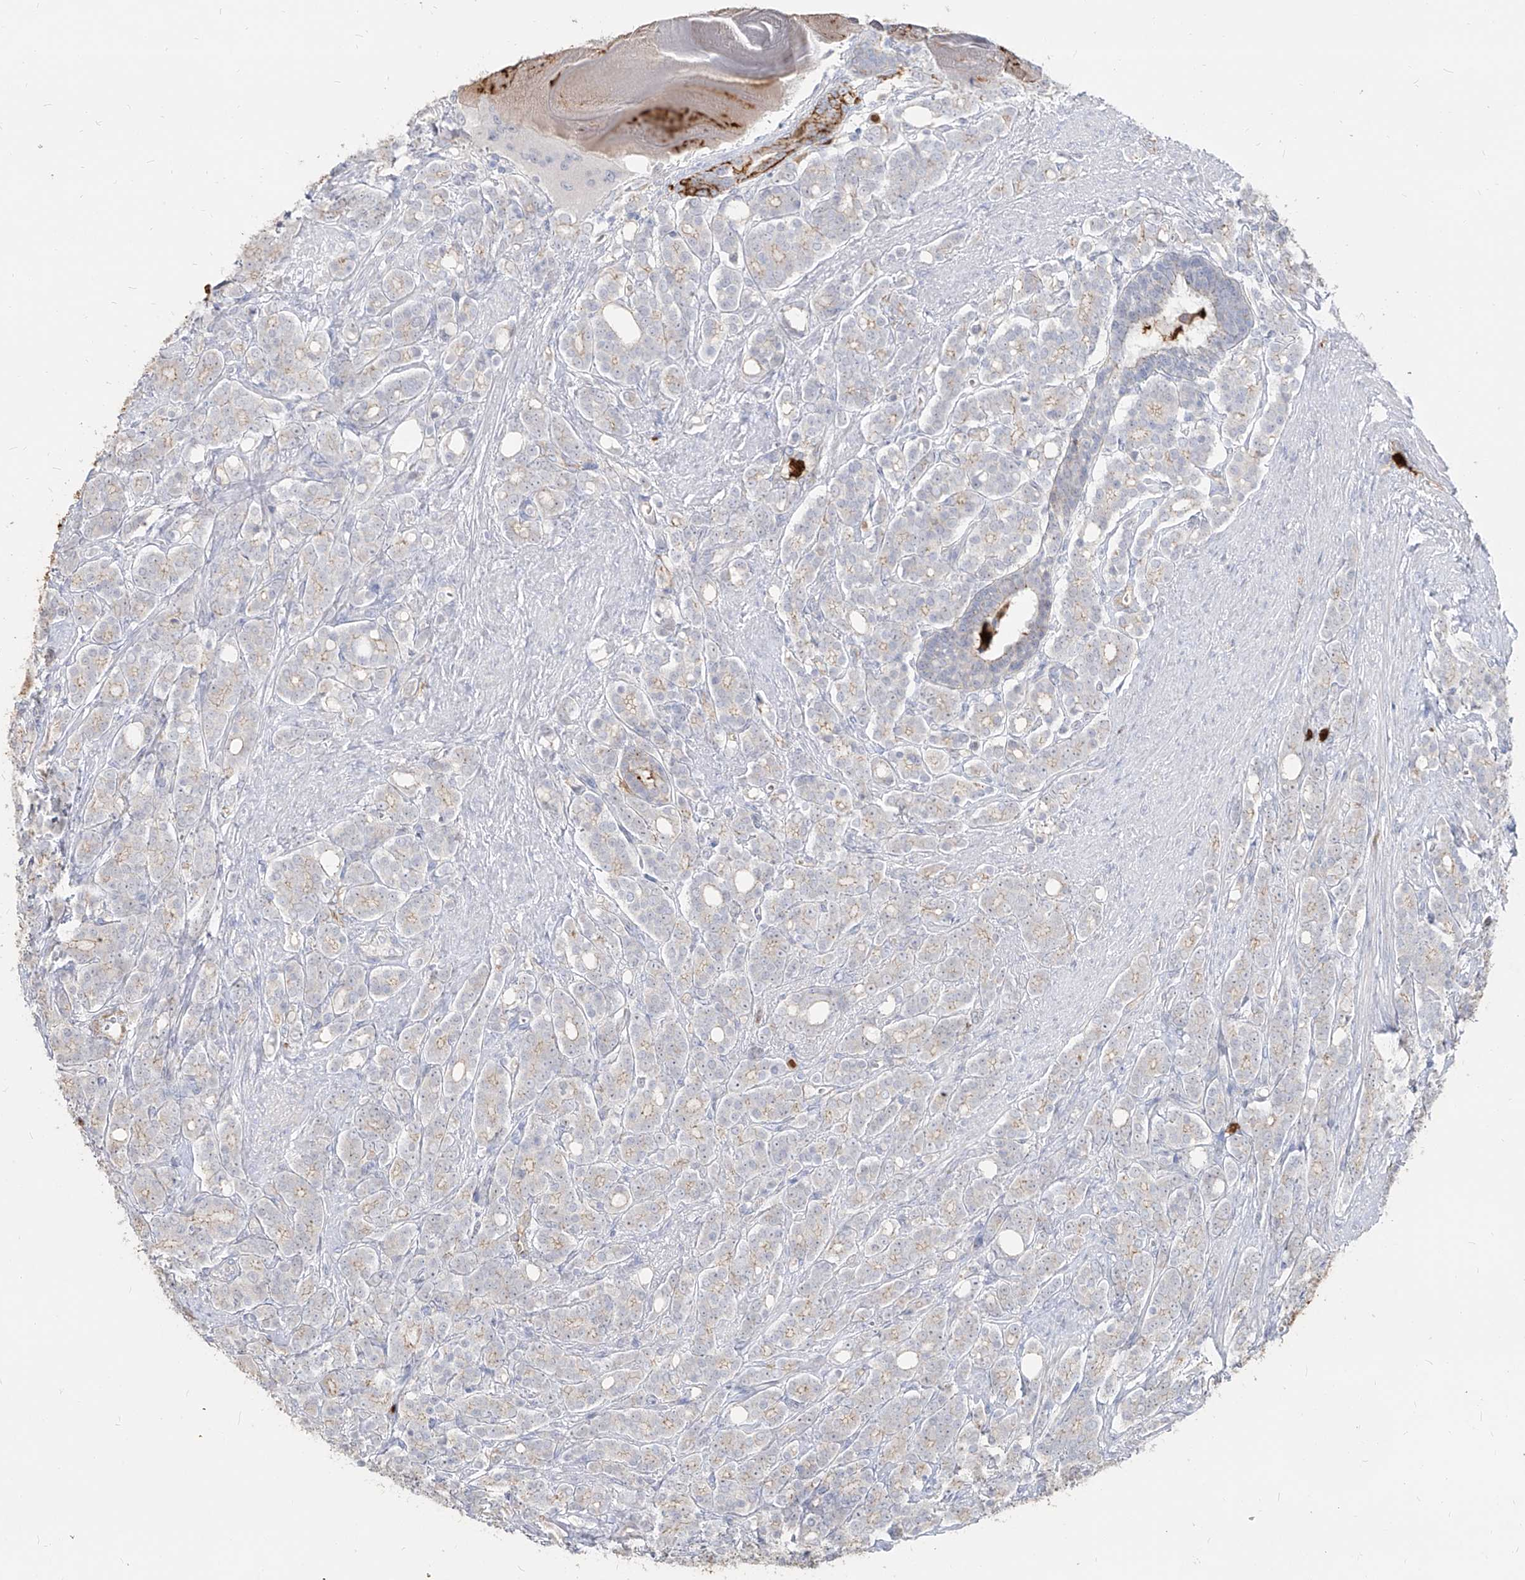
{"staining": {"intensity": "weak", "quantity": "<25%", "location": "cytoplasmic/membranous"}, "tissue": "prostate cancer", "cell_type": "Tumor cells", "image_type": "cancer", "snomed": [{"axis": "morphology", "description": "Adenocarcinoma, High grade"}, {"axis": "topography", "description": "Prostate"}], "caption": "DAB (3,3'-diaminobenzidine) immunohistochemical staining of human adenocarcinoma (high-grade) (prostate) demonstrates no significant positivity in tumor cells.", "gene": "ZNF227", "patient": {"sex": "male", "age": 62}}